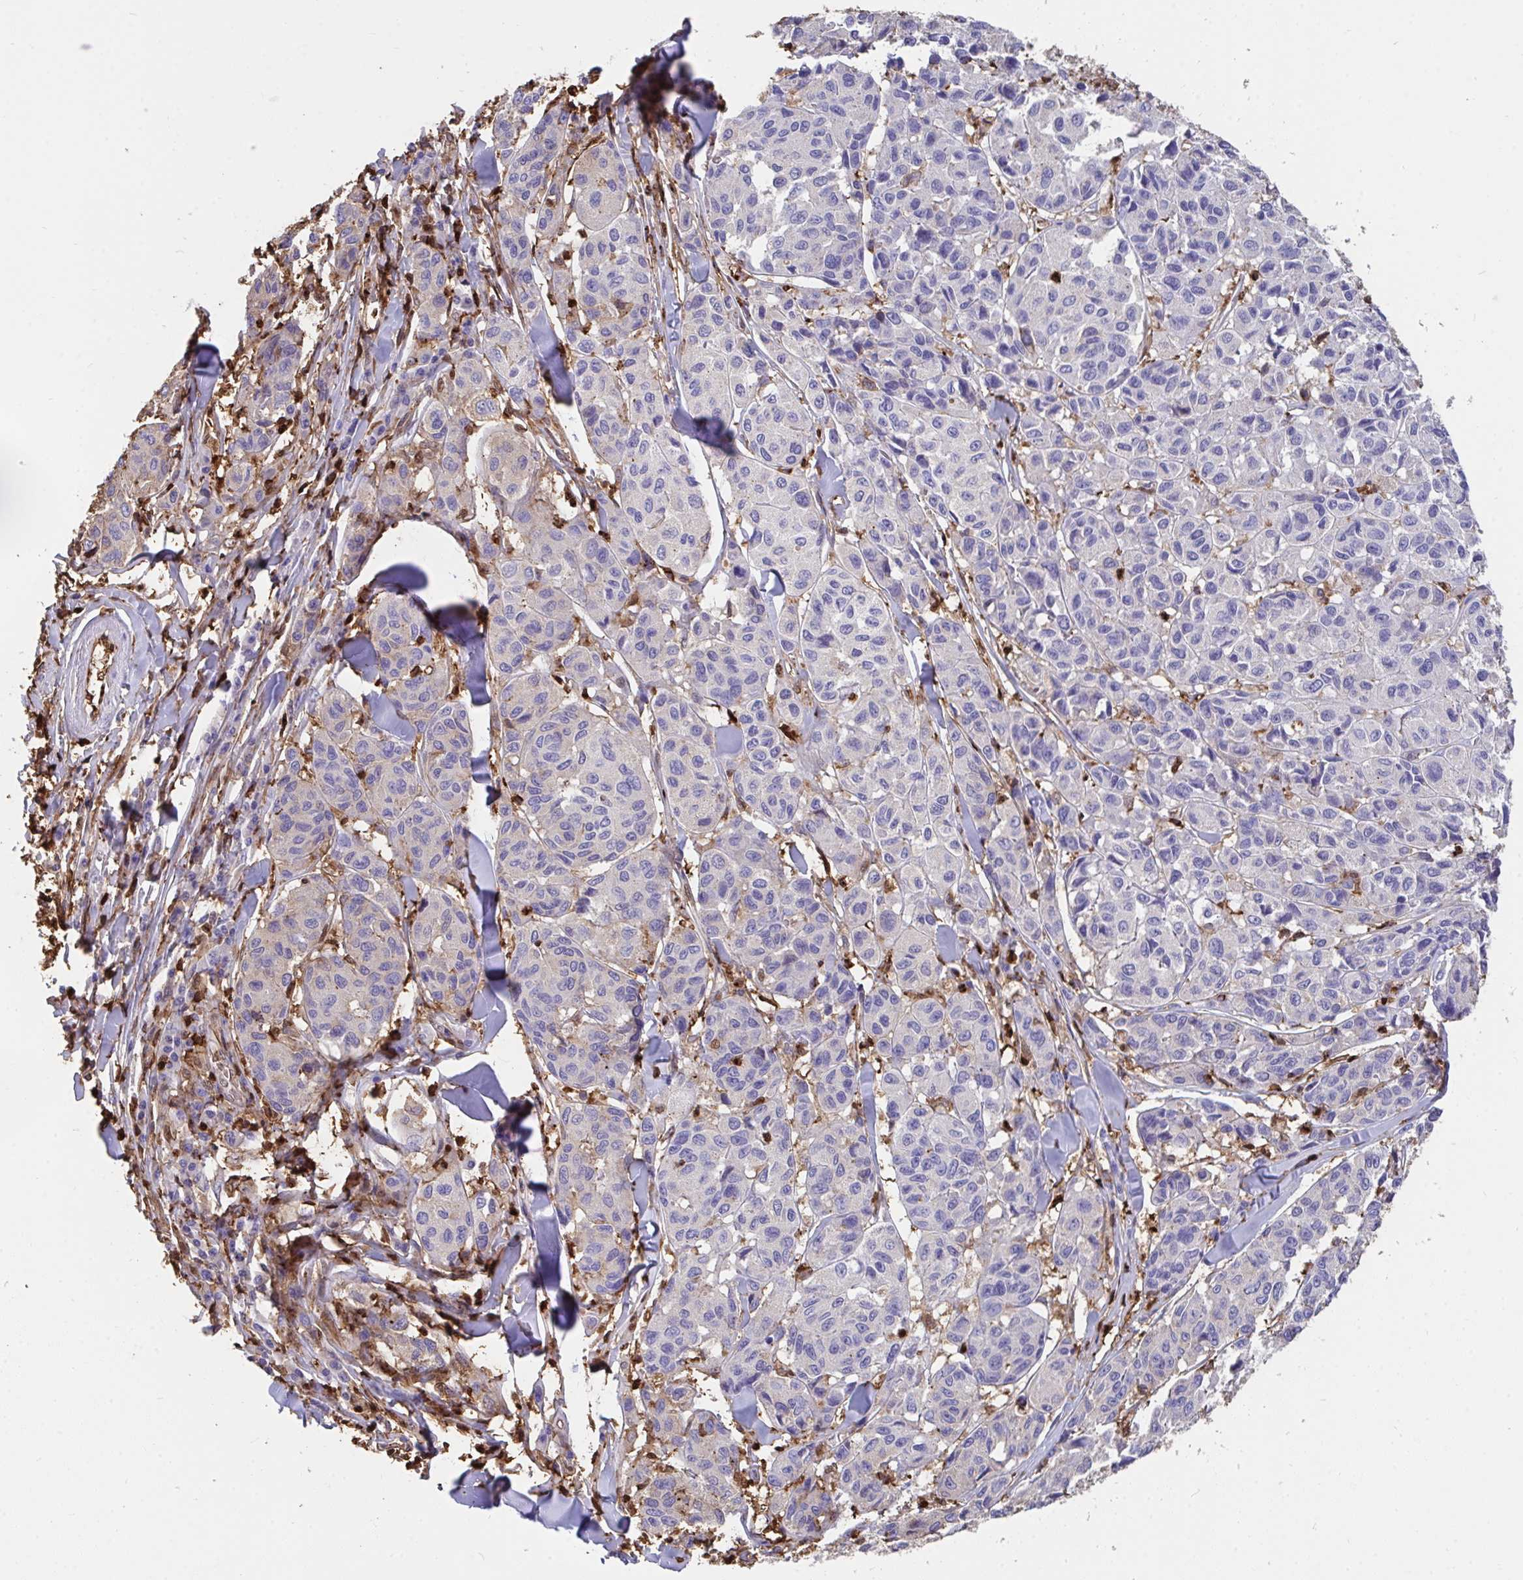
{"staining": {"intensity": "weak", "quantity": "<25%", "location": "cytoplasmic/membranous"}, "tissue": "melanoma", "cell_type": "Tumor cells", "image_type": "cancer", "snomed": [{"axis": "morphology", "description": "Malignant melanoma, NOS"}, {"axis": "topography", "description": "Skin"}], "caption": "DAB (3,3'-diaminobenzidine) immunohistochemical staining of melanoma demonstrates no significant staining in tumor cells.", "gene": "CFL1", "patient": {"sex": "female", "age": 66}}